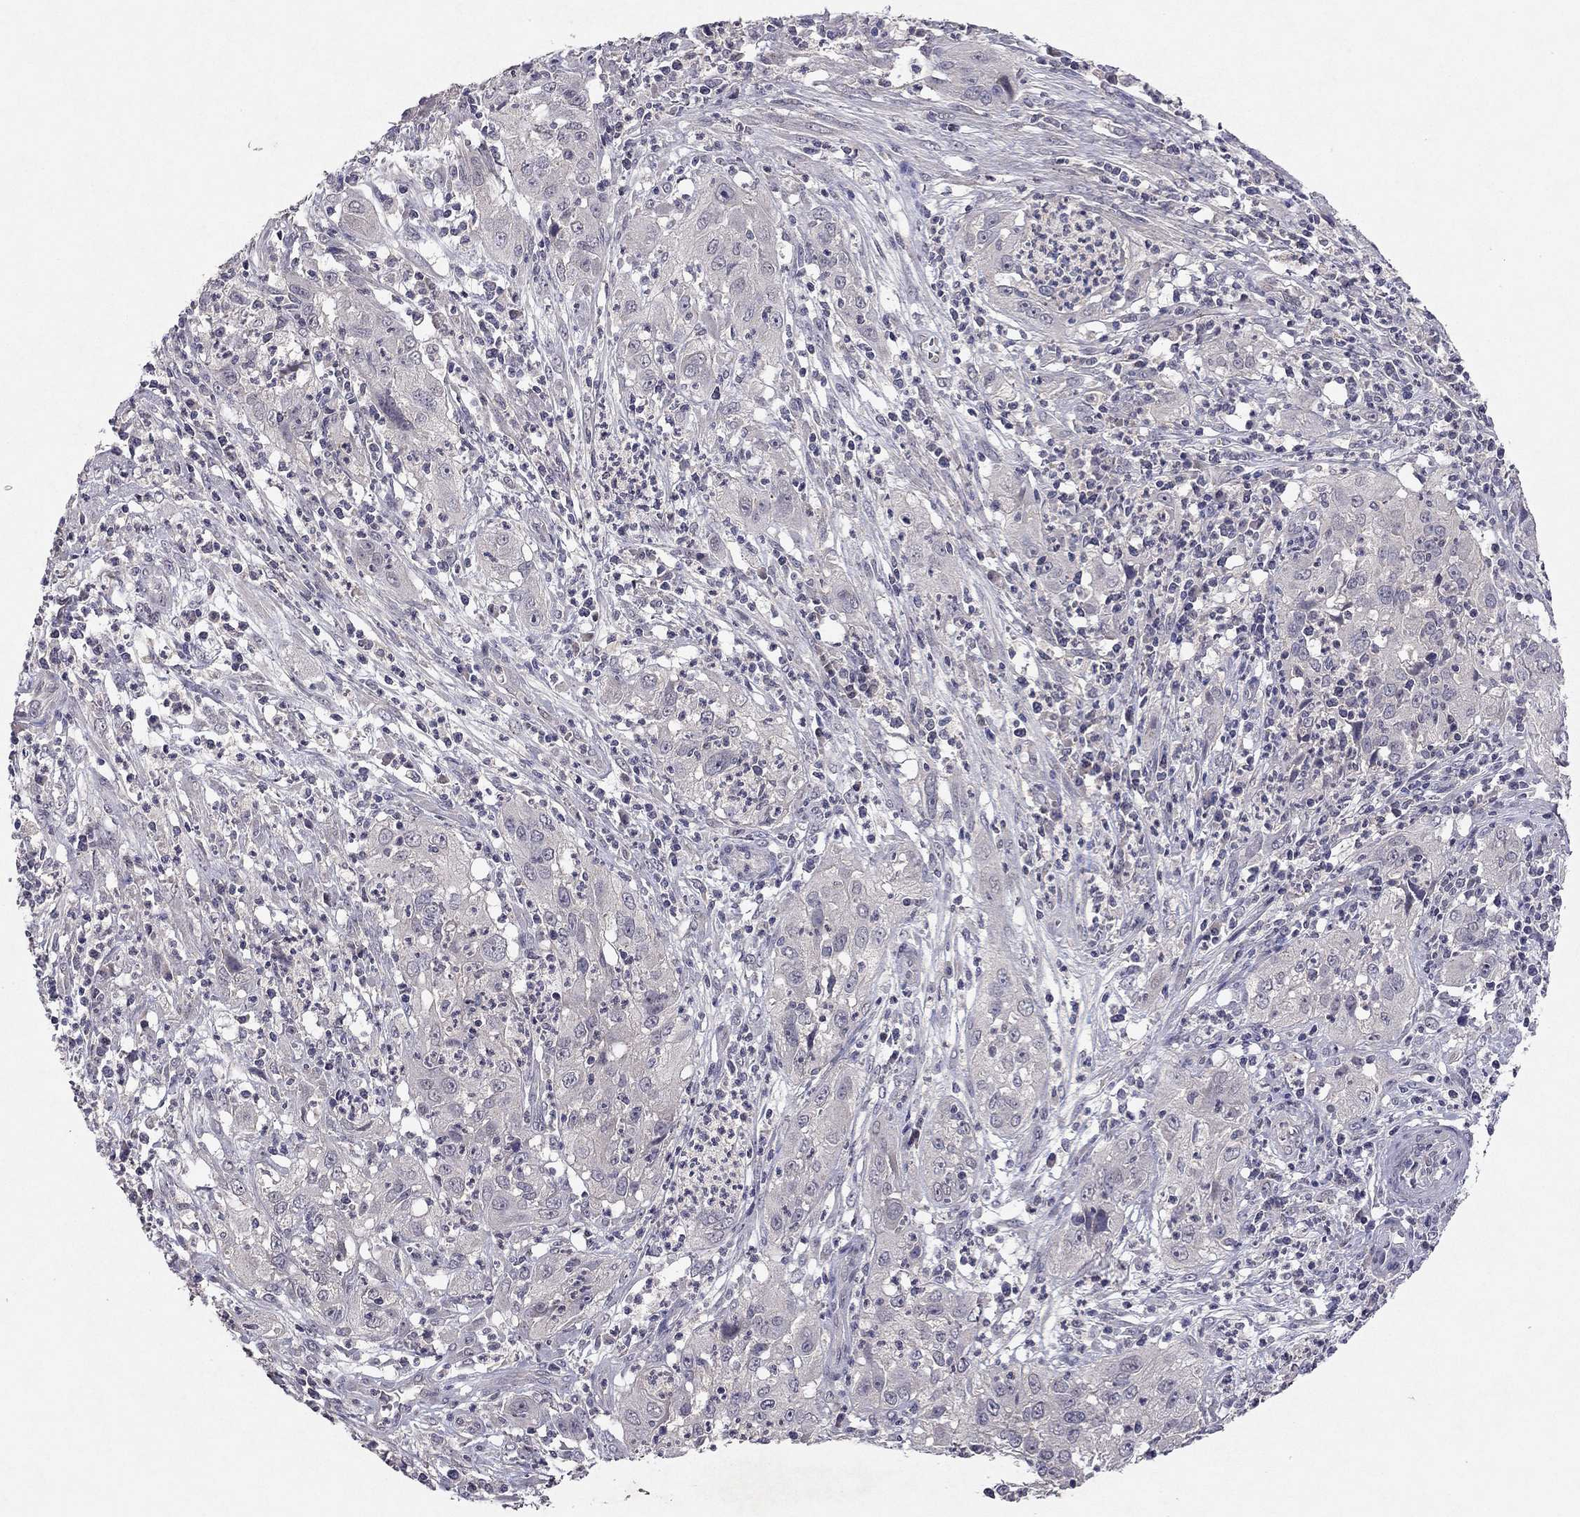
{"staining": {"intensity": "negative", "quantity": "none", "location": "none"}, "tissue": "cervical cancer", "cell_type": "Tumor cells", "image_type": "cancer", "snomed": [{"axis": "morphology", "description": "Squamous cell carcinoma, NOS"}, {"axis": "topography", "description": "Cervix"}], "caption": "The immunohistochemistry (IHC) photomicrograph has no significant expression in tumor cells of cervical squamous cell carcinoma tissue.", "gene": "ESR2", "patient": {"sex": "female", "age": 32}}